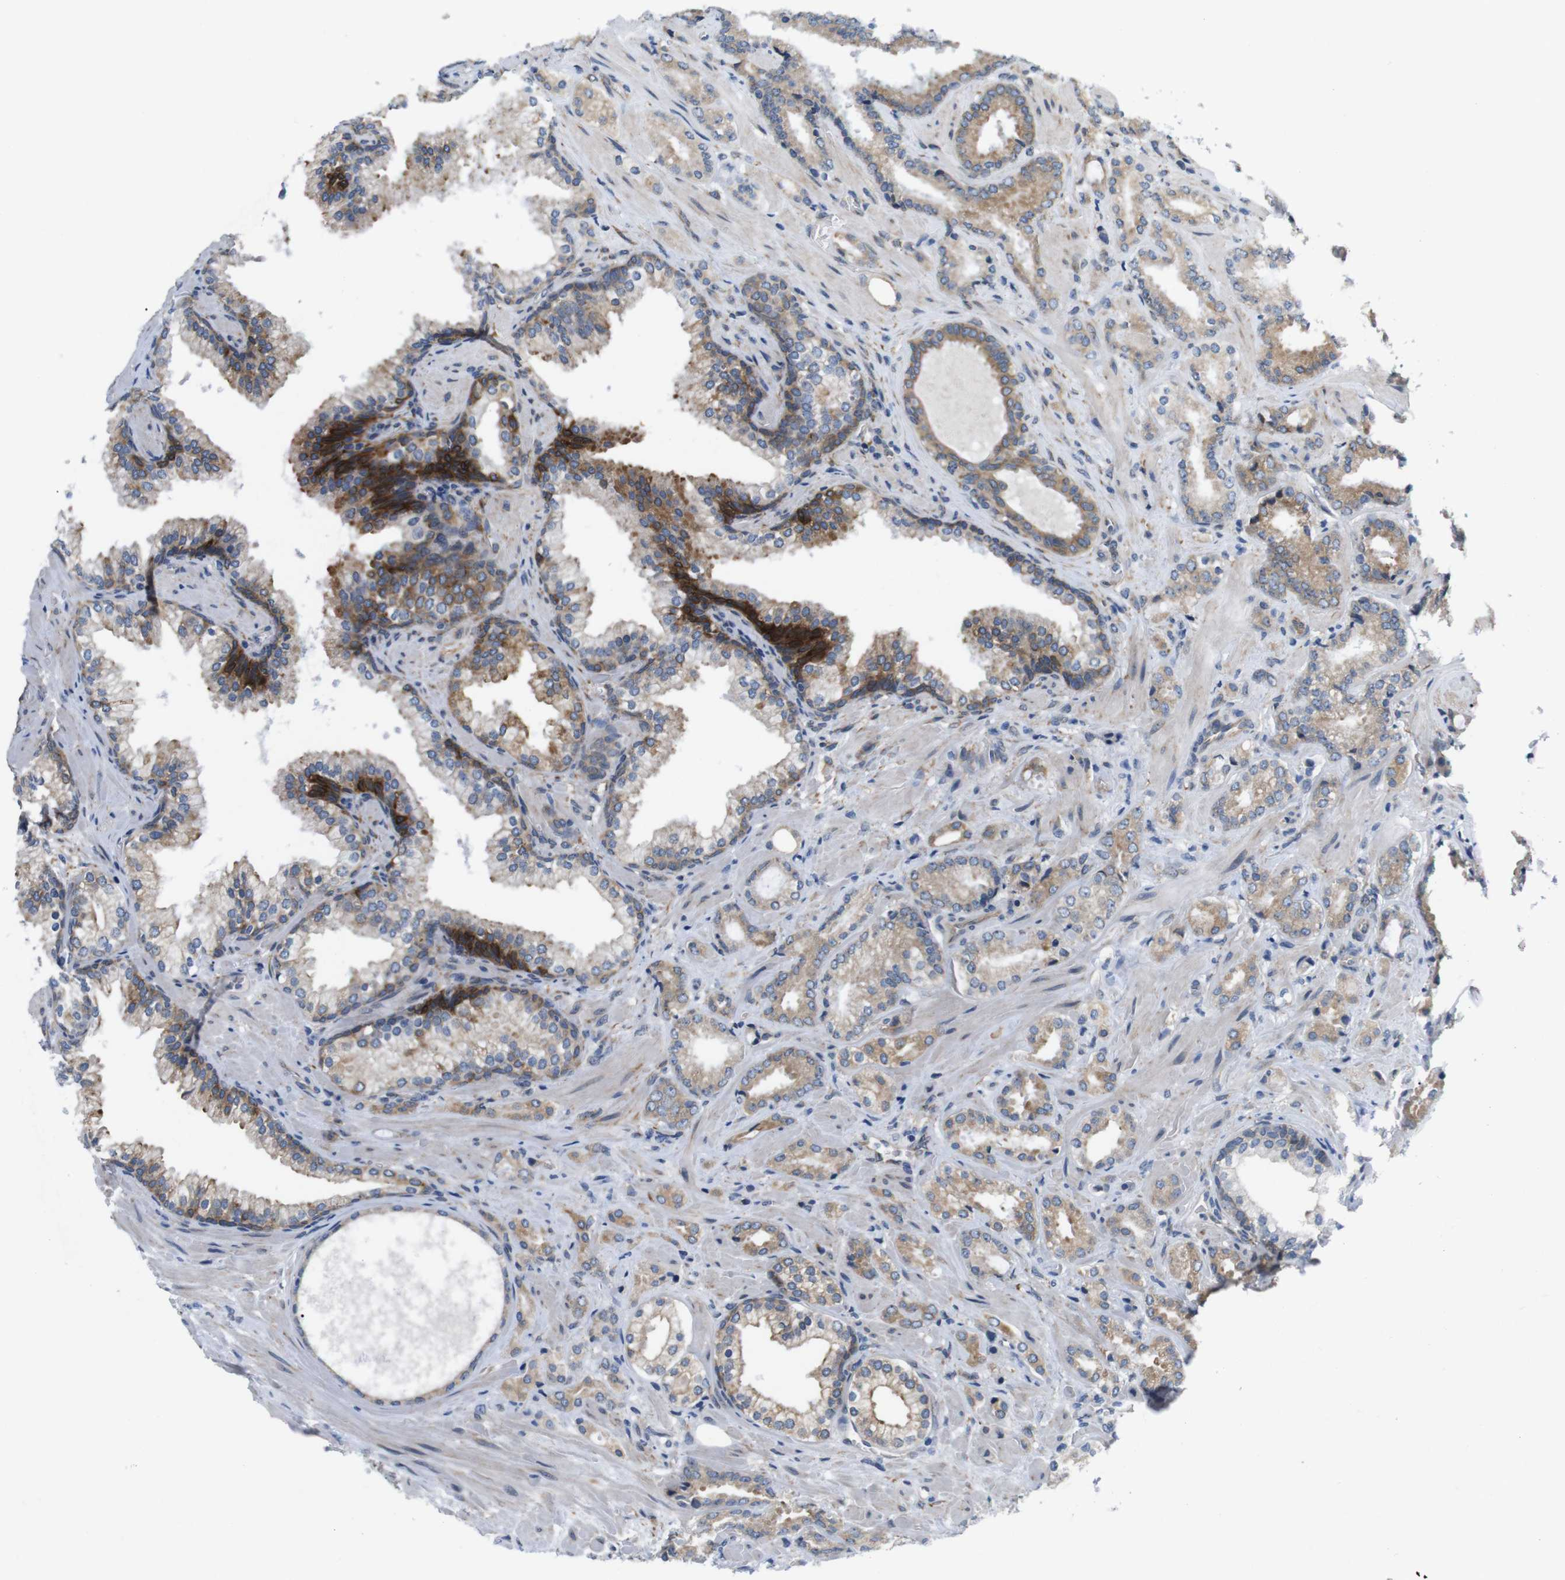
{"staining": {"intensity": "moderate", "quantity": ">75%", "location": "cytoplasmic/membranous"}, "tissue": "prostate cancer", "cell_type": "Tumor cells", "image_type": "cancer", "snomed": [{"axis": "morphology", "description": "Adenocarcinoma, High grade"}, {"axis": "topography", "description": "Prostate"}], "caption": "DAB (3,3'-diaminobenzidine) immunohistochemical staining of human prostate adenocarcinoma (high-grade) exhibits moderate cytoplasmic/membranous protein expression in approximately >75% of tumor cells.", "gene": "HACD3", "patient": {"sex": "male", "age": 64}}